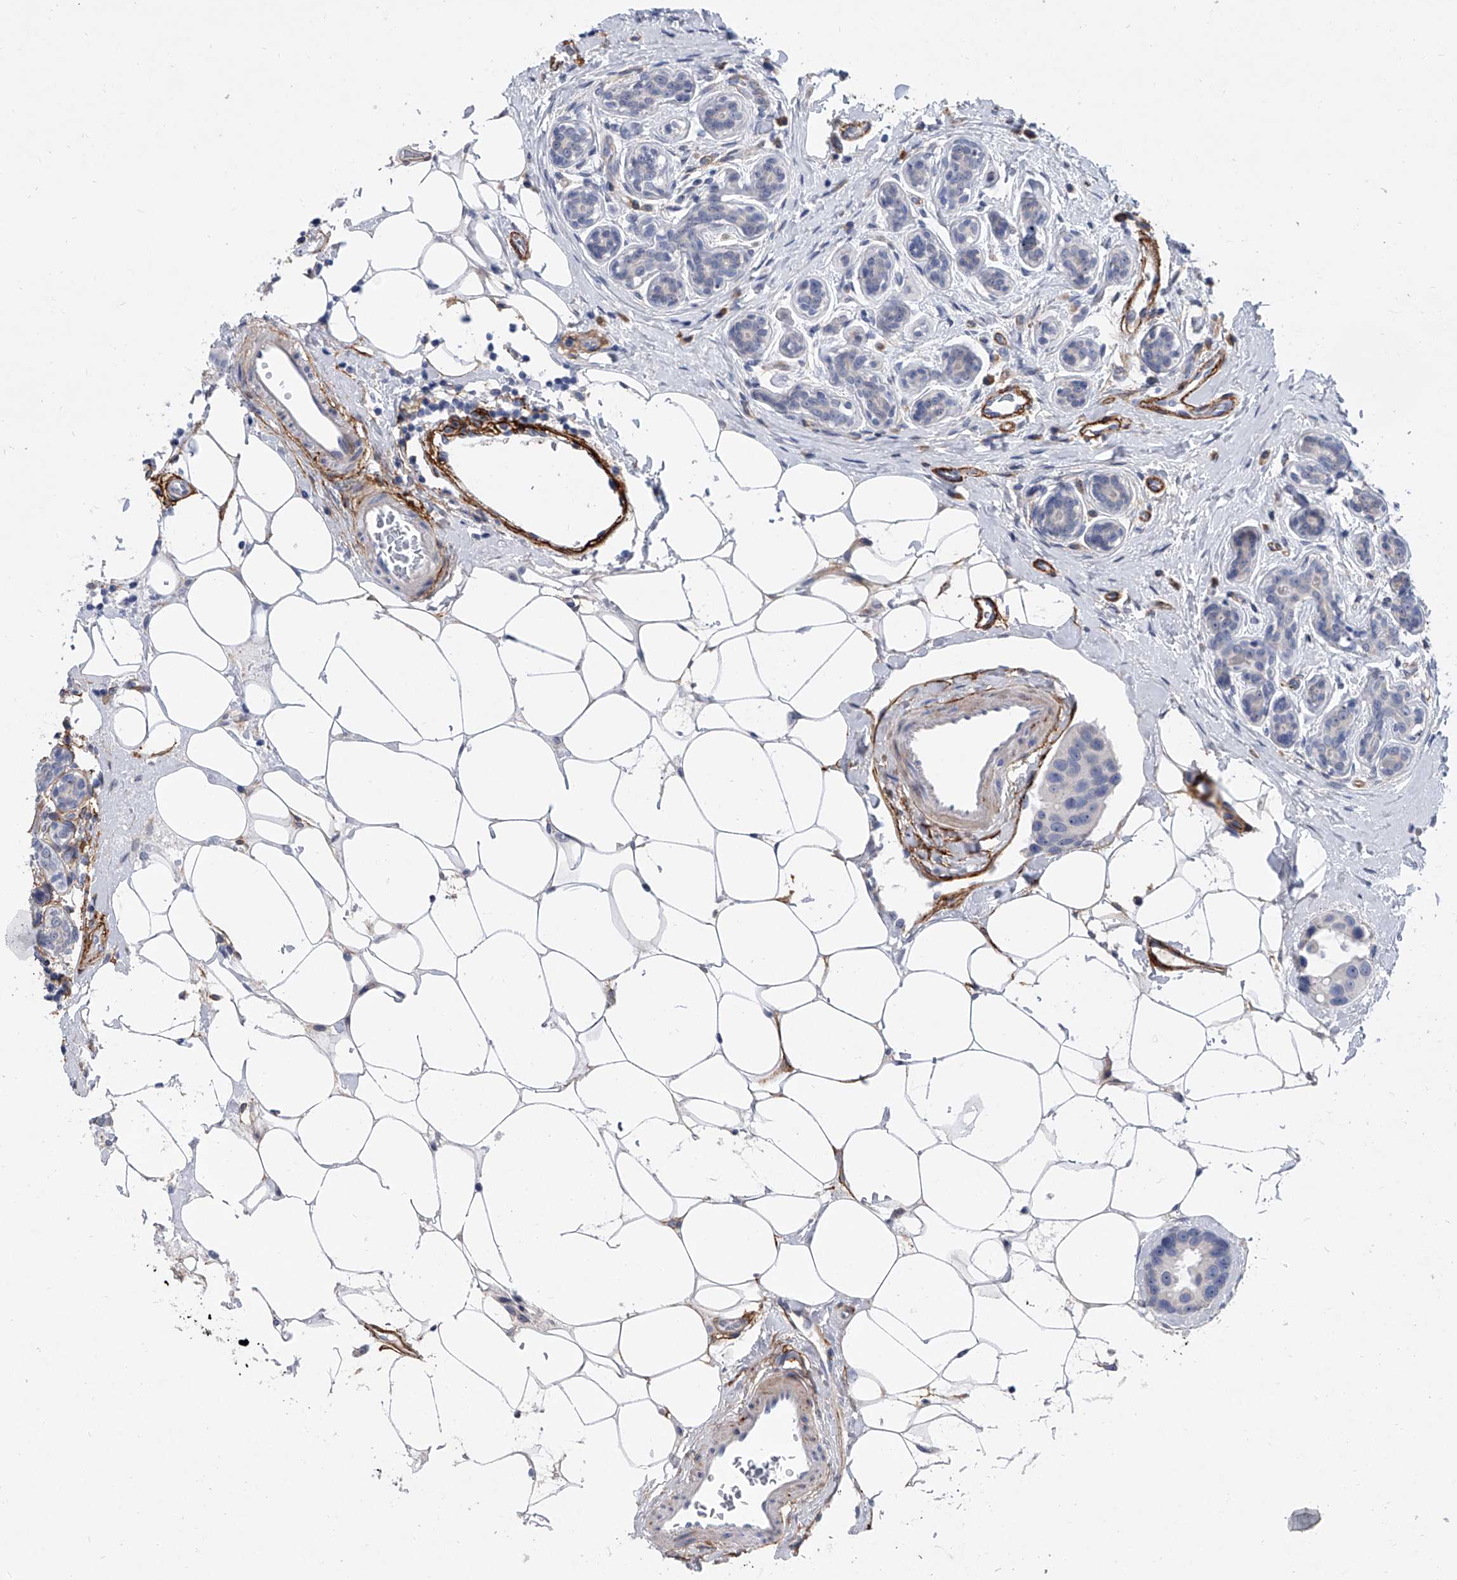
{"staining": {"intensity": "negative", "quantity": "none", "location": "none"}, "tissue": "breast cancer", "cell_type": "Tumor cells", "image_type": "cancer", "snomed": [{"axis": "morphology", "description": "Normal tissue, NOS"}, {"axis": "morphology", "description": "Duct carcinoma"}, {"axis": "topography", "description": "Breast"}], "caption": "Tumor cells are negative for brown protein staining in breast cancer.", "gene": "ALG14", "patient": {"sex": "female", "age": 39}}